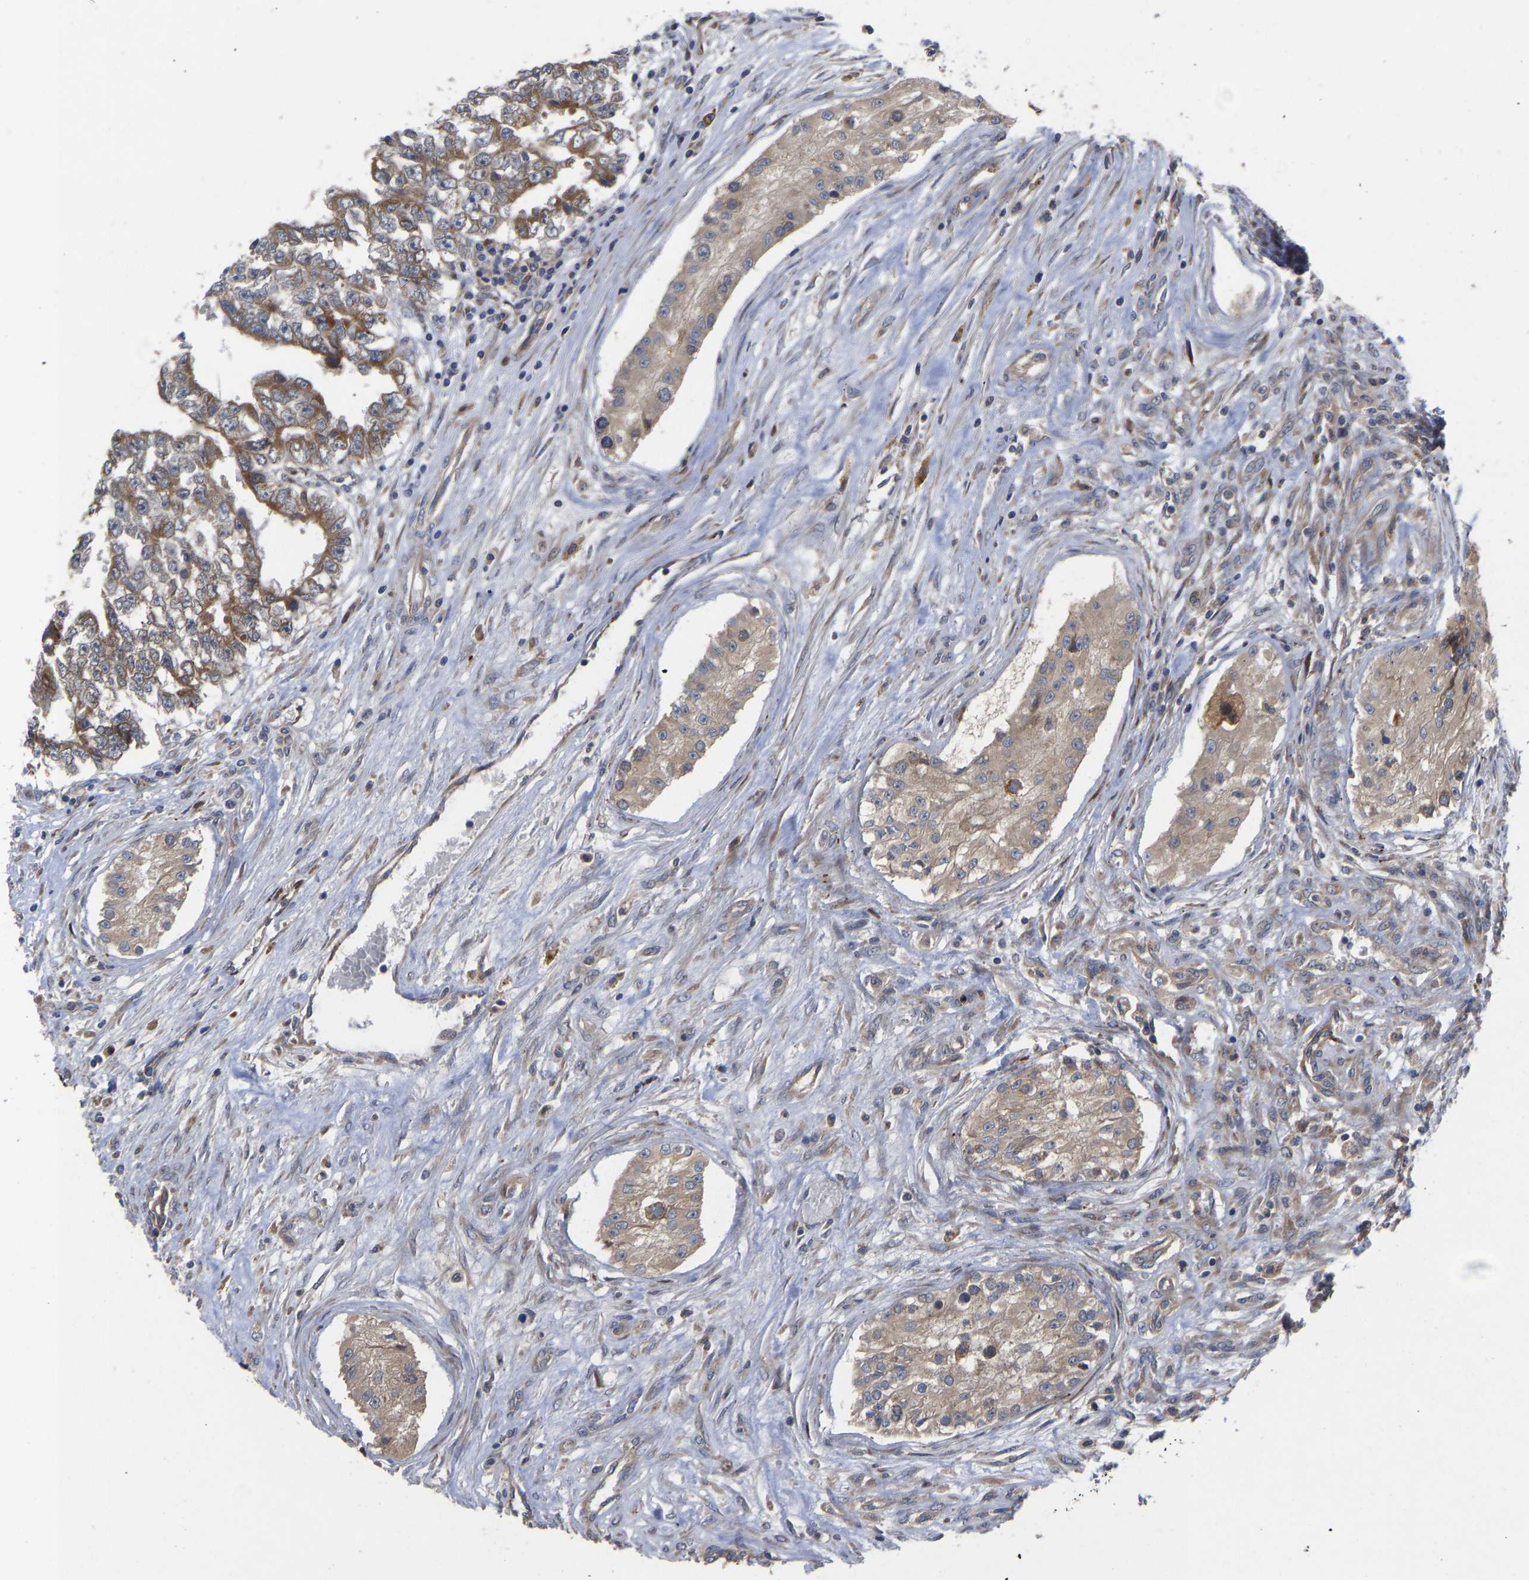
{"staining": {"intensity": "weak", "quantity": ">75%", "location": "cytoplasmic/membranous"}, "tissue": "testis cancer", "cell_type": "Tumor cells", "image_type": "cancer", "snomed": [{"axis": "morphology", "description": "Carcinoma, Embryonal, NOS"}, {"axis": "topography", "description": "Testis"}], "caption": "This image exhibits immunohistochemistry staining of testis embryonal carcinoma, with low weak cytoplasmic/membranous staining in about >75% of tumor cells.", "gene": "TMEM38B", "patient": {"sex": "male", "age": 25}}